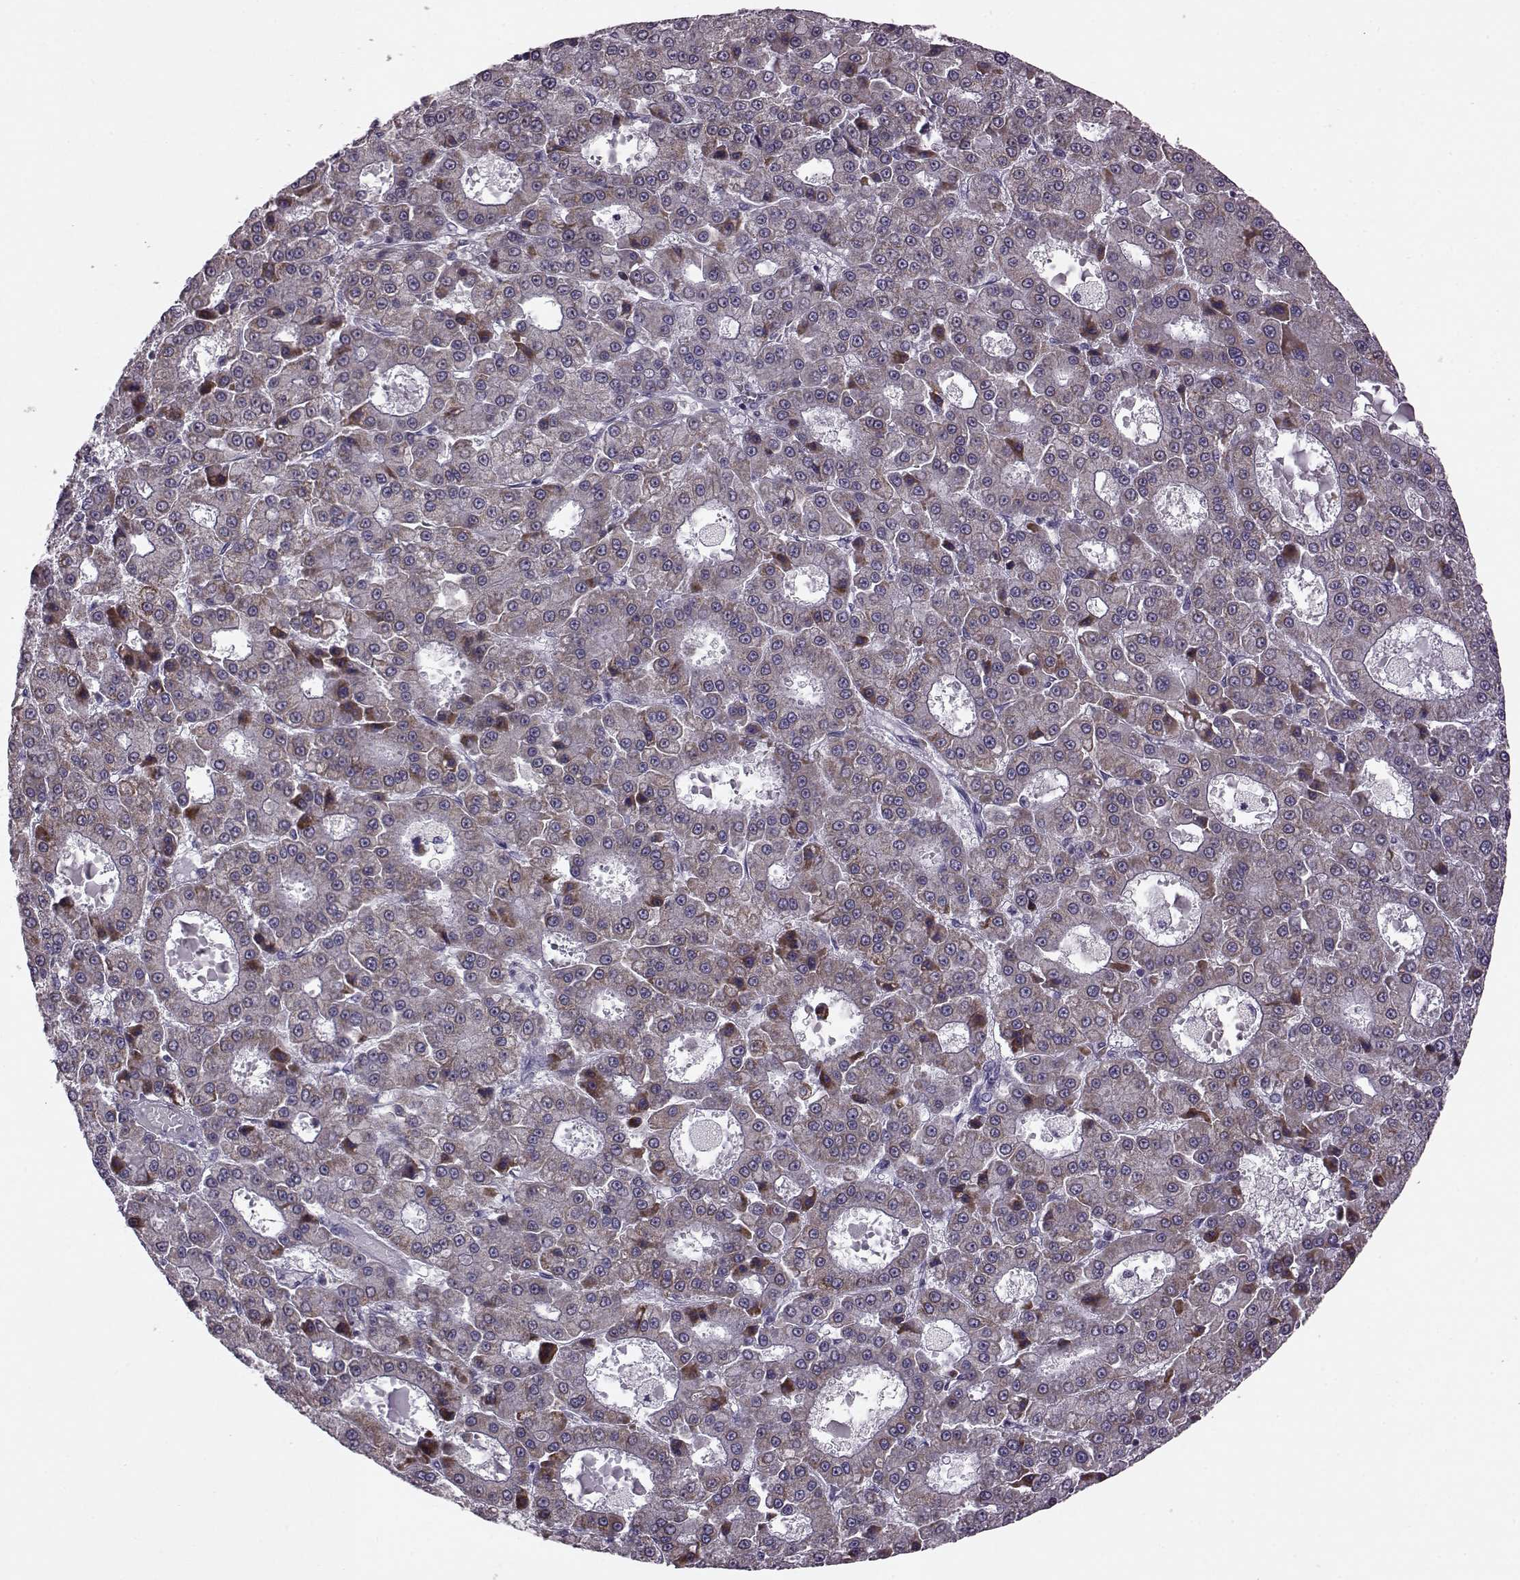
{"staining": {"intensity": "moderate", "quantity": ">75%", "location": "cytoplasmic/membranous"}, "tissue": "liver cancer", "cell_type": "Tumor cells", "image_type": "cancer", "snomed": [{"axis": "morphology", "description": "Carcinoma, Hepatocellular, NOS"}, {"axis": "topography", "description": "Liver"}], "caption": "Liver cancer (hepatocellular carcinoma) stained with a brown dye reveals moderate cytoplasmic/membranous positive staining in about >75% of tumor cells.", "gene": "RIMS2", "patient": {"sex": "male", "age": 70}}